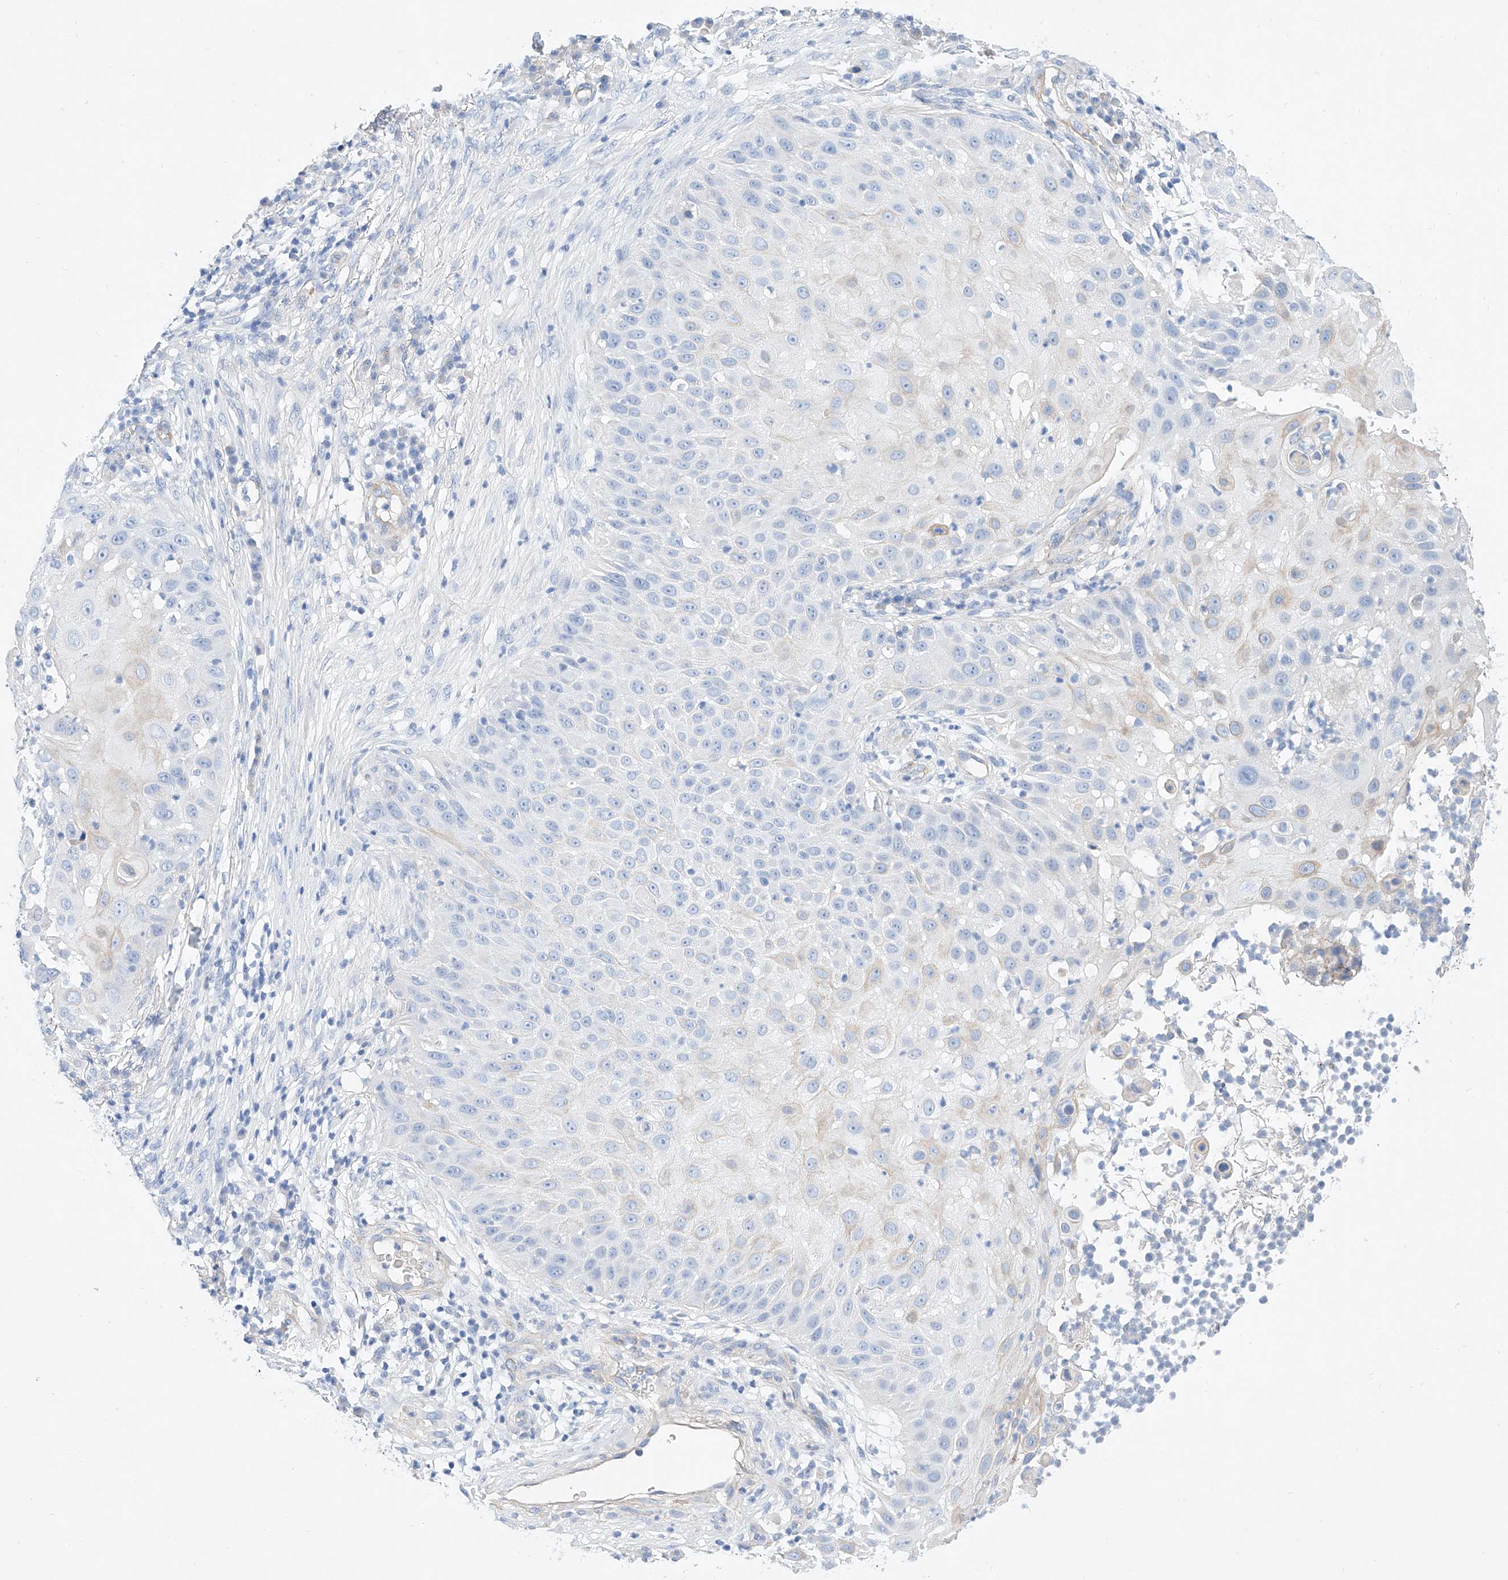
{"staining": {"intensity": "negative", "quantity": "none", "location": "none"}, "tissue": "skin cancer", "cell_type": "Tumor cells", "image_type": "cancer", "snomed": [{"axis": "morphology", "description": "Squamous cell carcinoma, NOS"}, {"axis": "topography", "description": "Skin"}], "caption": "IHC of human squamous cell carcinoma (skin) reveals no staining in tumor cells. (DAB (3,3'-diaminobenzidine) immunohistochemistry (IHC) with hematoxylin counter stain).", "gene": "SBSPON", "patient": {"sex": "female", "age": 44}}